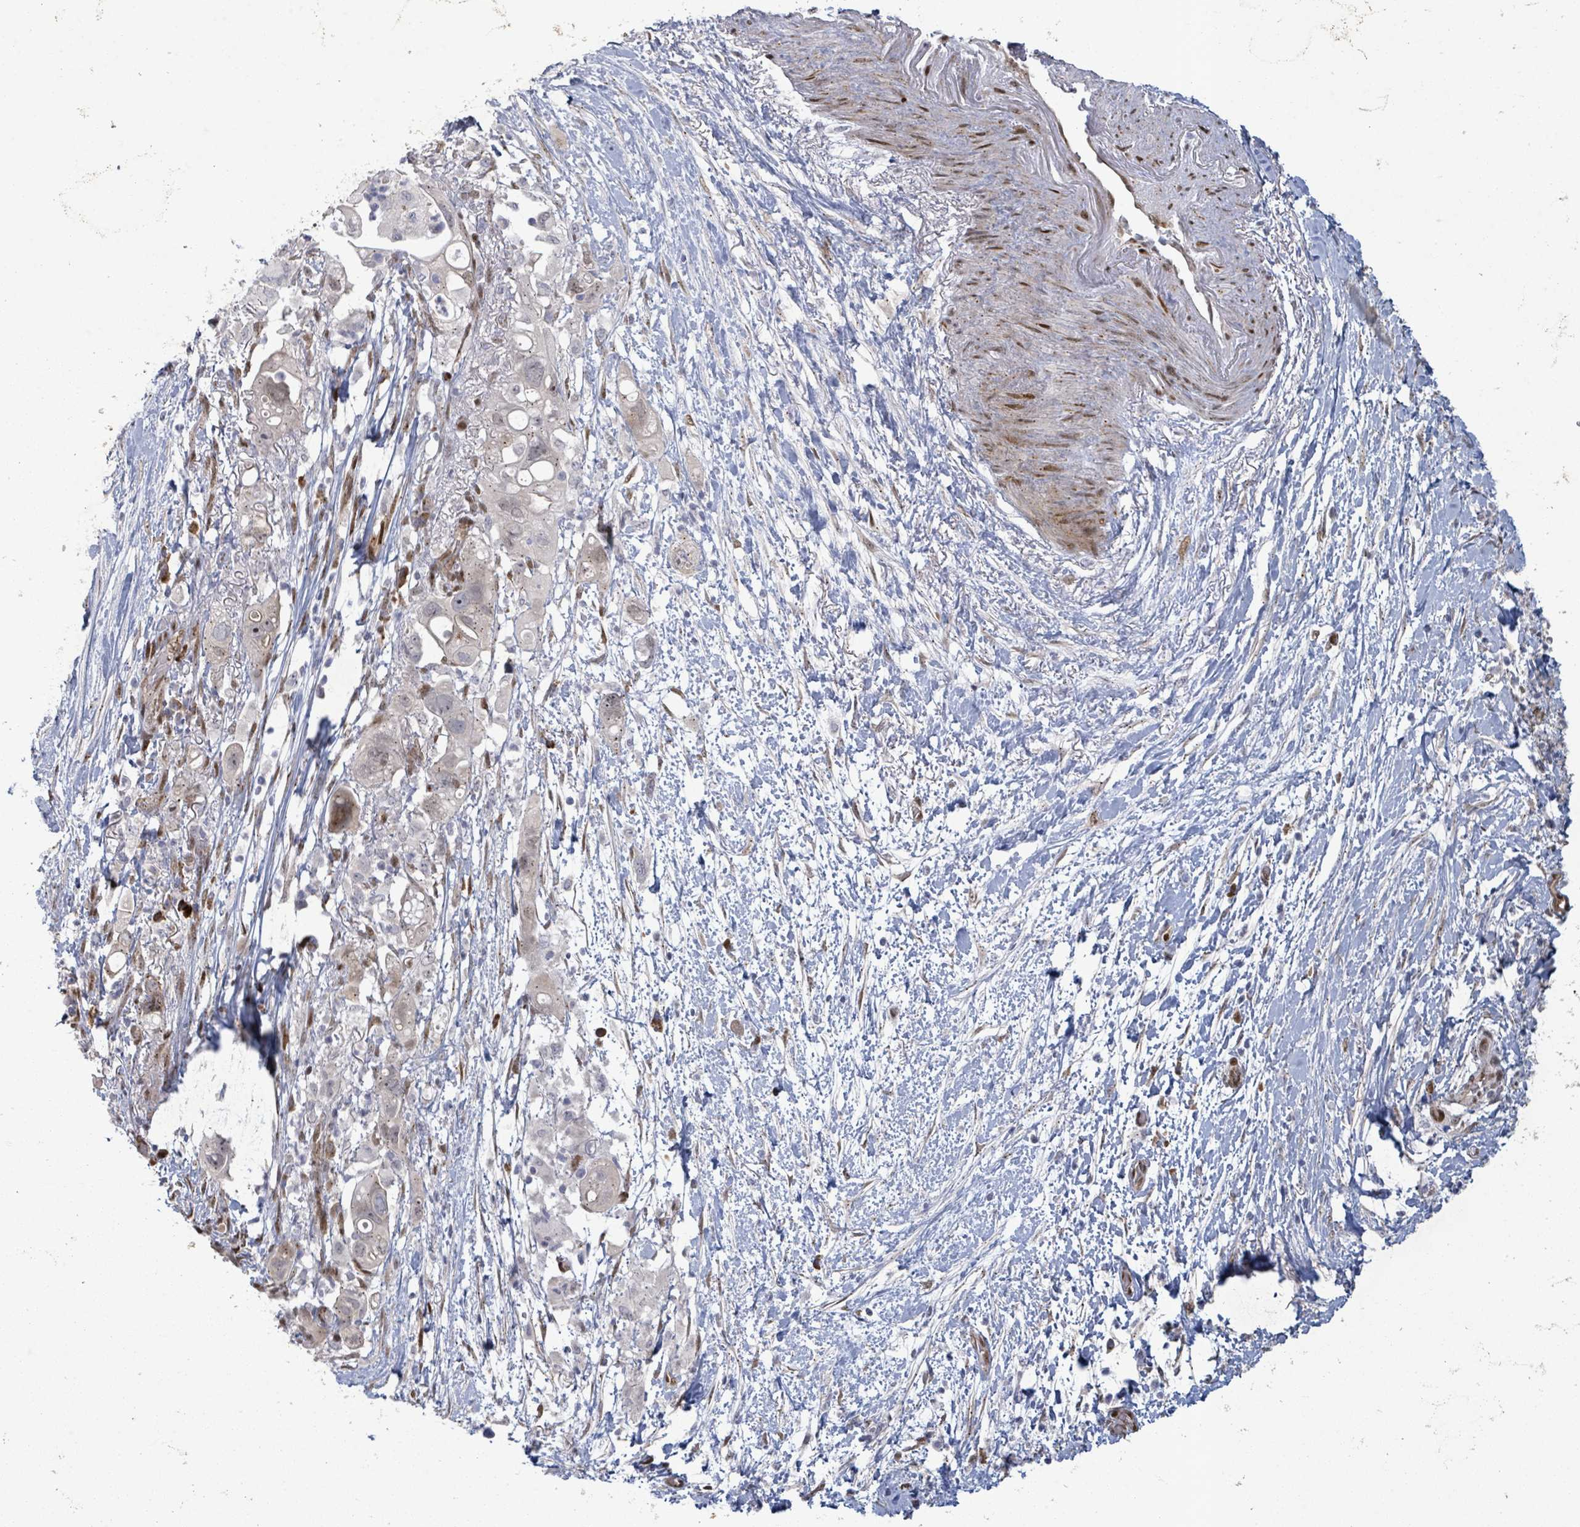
{"staining": {"intensity": "weak", "quantity": "25%-75%", "location": "cytoplasmic/membranous"}, "tissue": "pancreatic cancer", "cell_type": "Tumor cells", "image_type": "cancer", "snomed": [{"axis": "morphology", "description": "Adenocarcinoma, NOS"}, {"axis": "topography", "description": "Pancreas"}], "caption": "This histopathology image demonstrates pancreatic adenocarcinoma stained with immunohistochemistry to label a protein in brown. The cytoplasmic/membranous of tumor cells show weak positivity for the protein. Nuclei are counter-stained blue.", "gene": "TUSC1", "patient": {"sex": "female", "age": 72}}